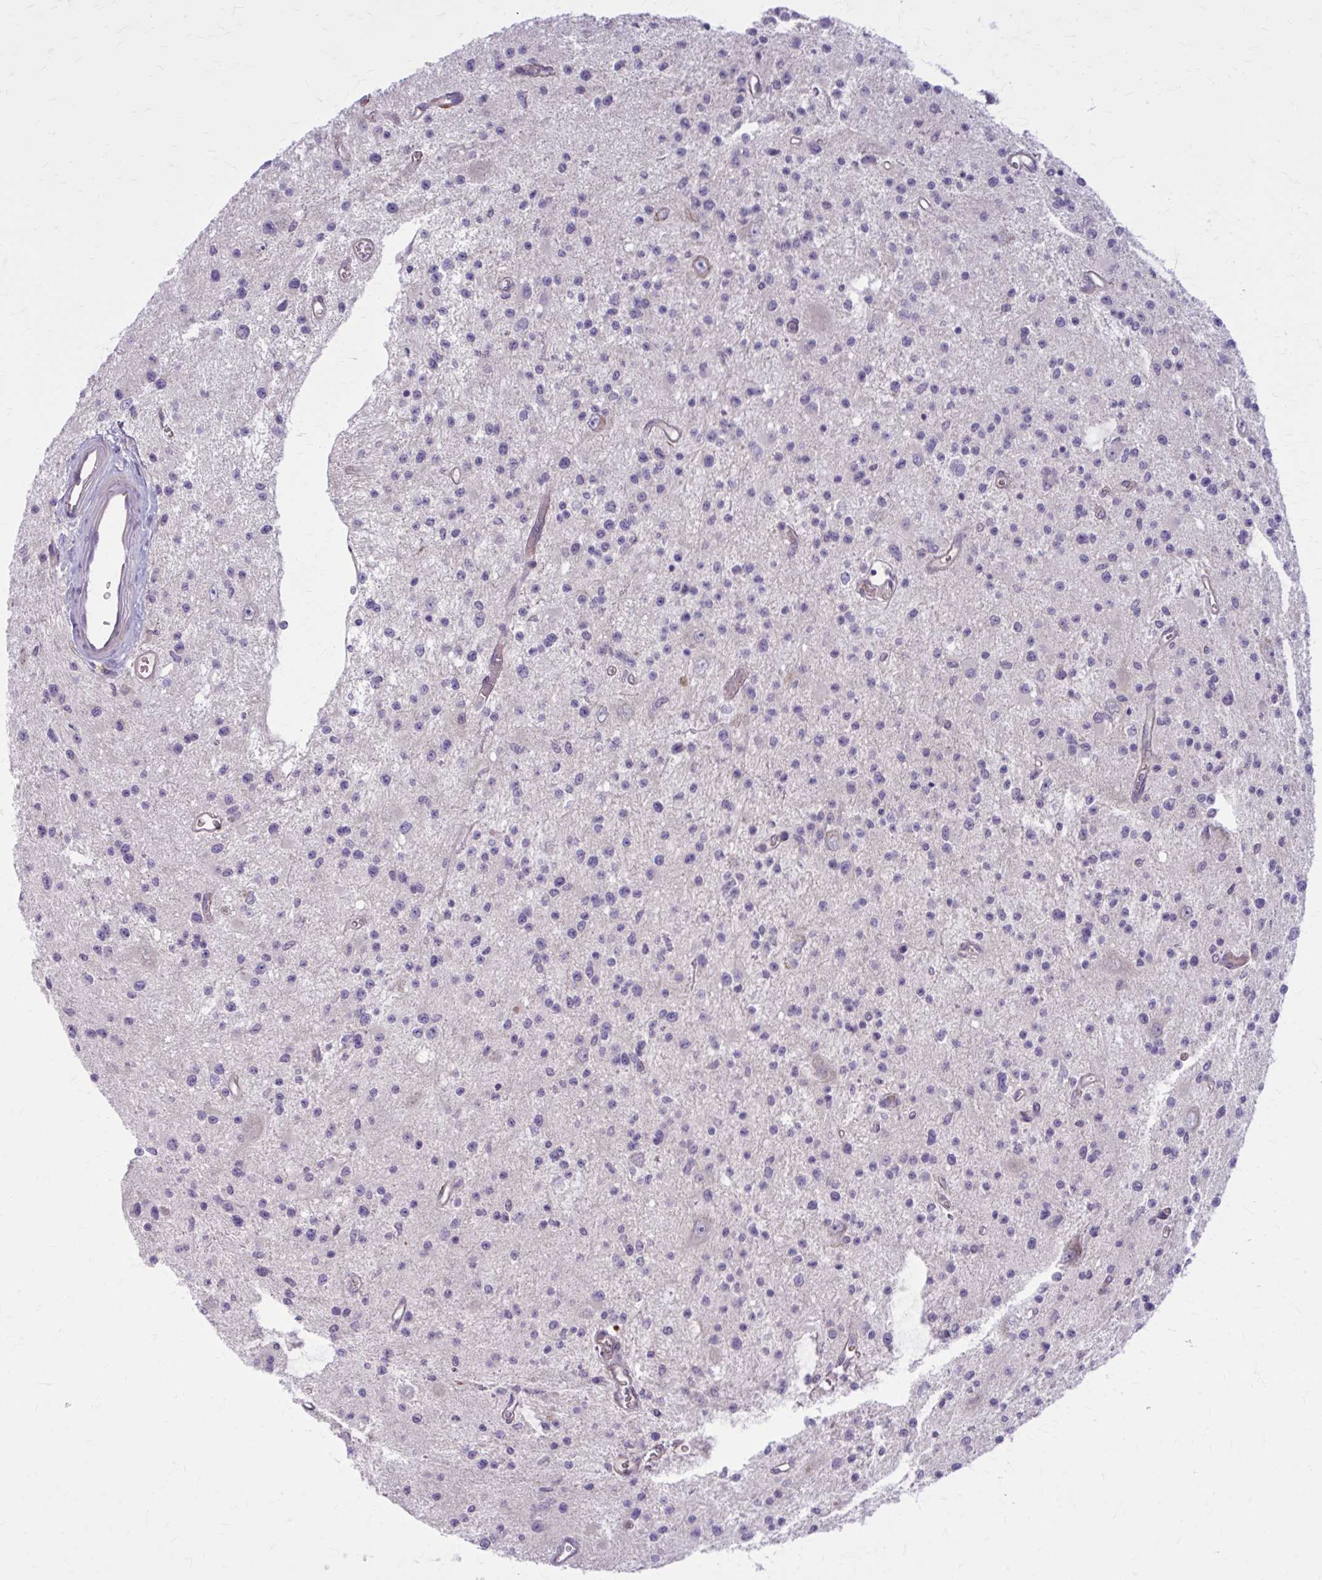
{"staining": {"intensity": "negative", "quantity": "none", "location": "none"}, "tissue": "glioma", "cell_type": "Tumor cells", "image_type": "cancer", "snomed": [{"axis": "morphology", "description": "Glioma, malignant, Low grade"}, {"axis": "topography", "description": "Brain"}], "caption": "An image of malignant low-grade glioma stained for a protein shows no brown staining in tumor cells.", "gene": "SNF8", "patient": {"sex": "male", "age": 43}}